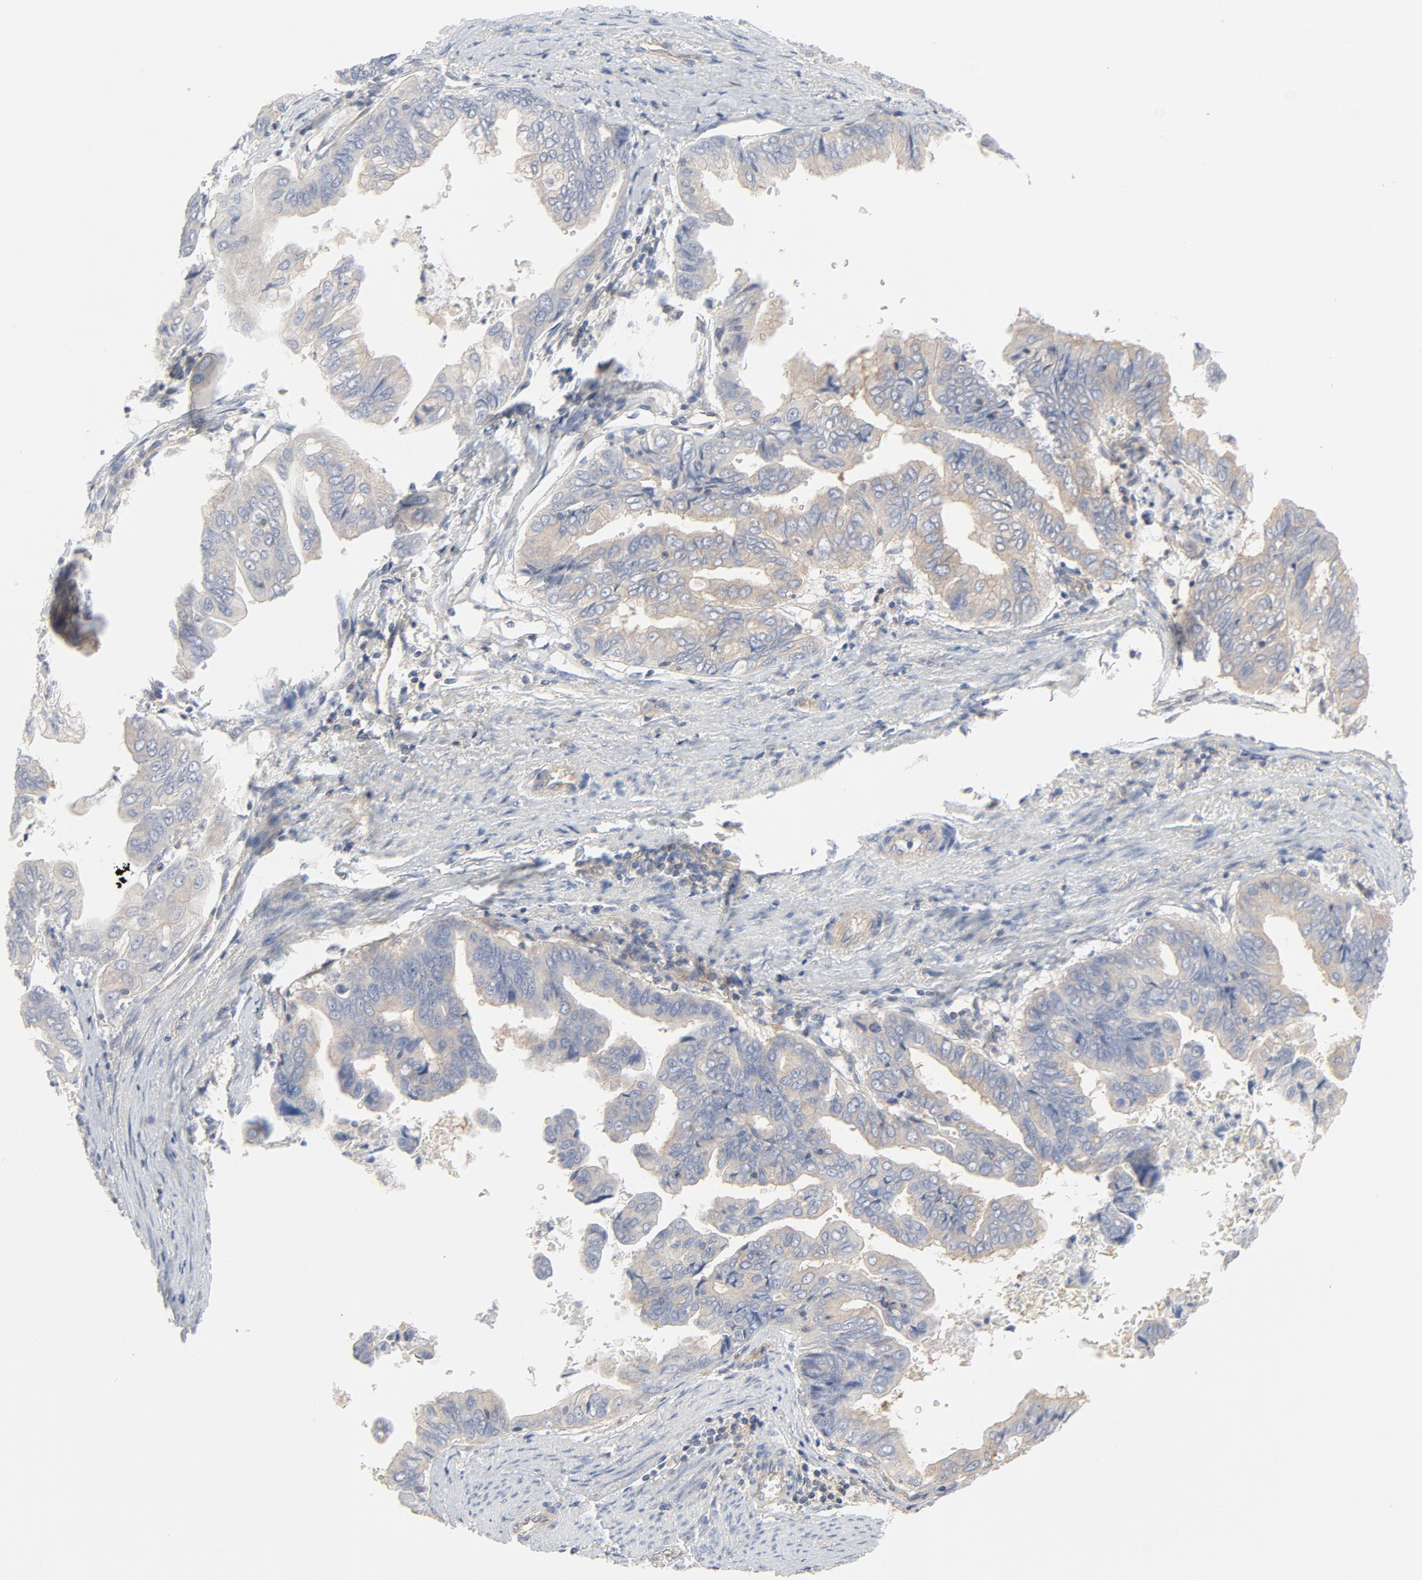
{"staining": {"intensity": "weak", "quantity": ">75%", "location": "cytoplasmic/membranous"}, "tissue": "stomach cancer", "cell_type": "Tumor cells", "image_type": "cancer", "snomed": [{"axis": "morphology", "description": "Adenocarcinoma, NOS"}, {"axis": "topography", "description": "Stomach, upper"}], "caption": "This is a histology image of immunohistochemistry staining of stomach adenocarcinoma, which shows weak staining in the cytoplasmic/membranous of tumor cells.", "gene": "RABEP1", "patient": {"sex": "male", "age": 80}}